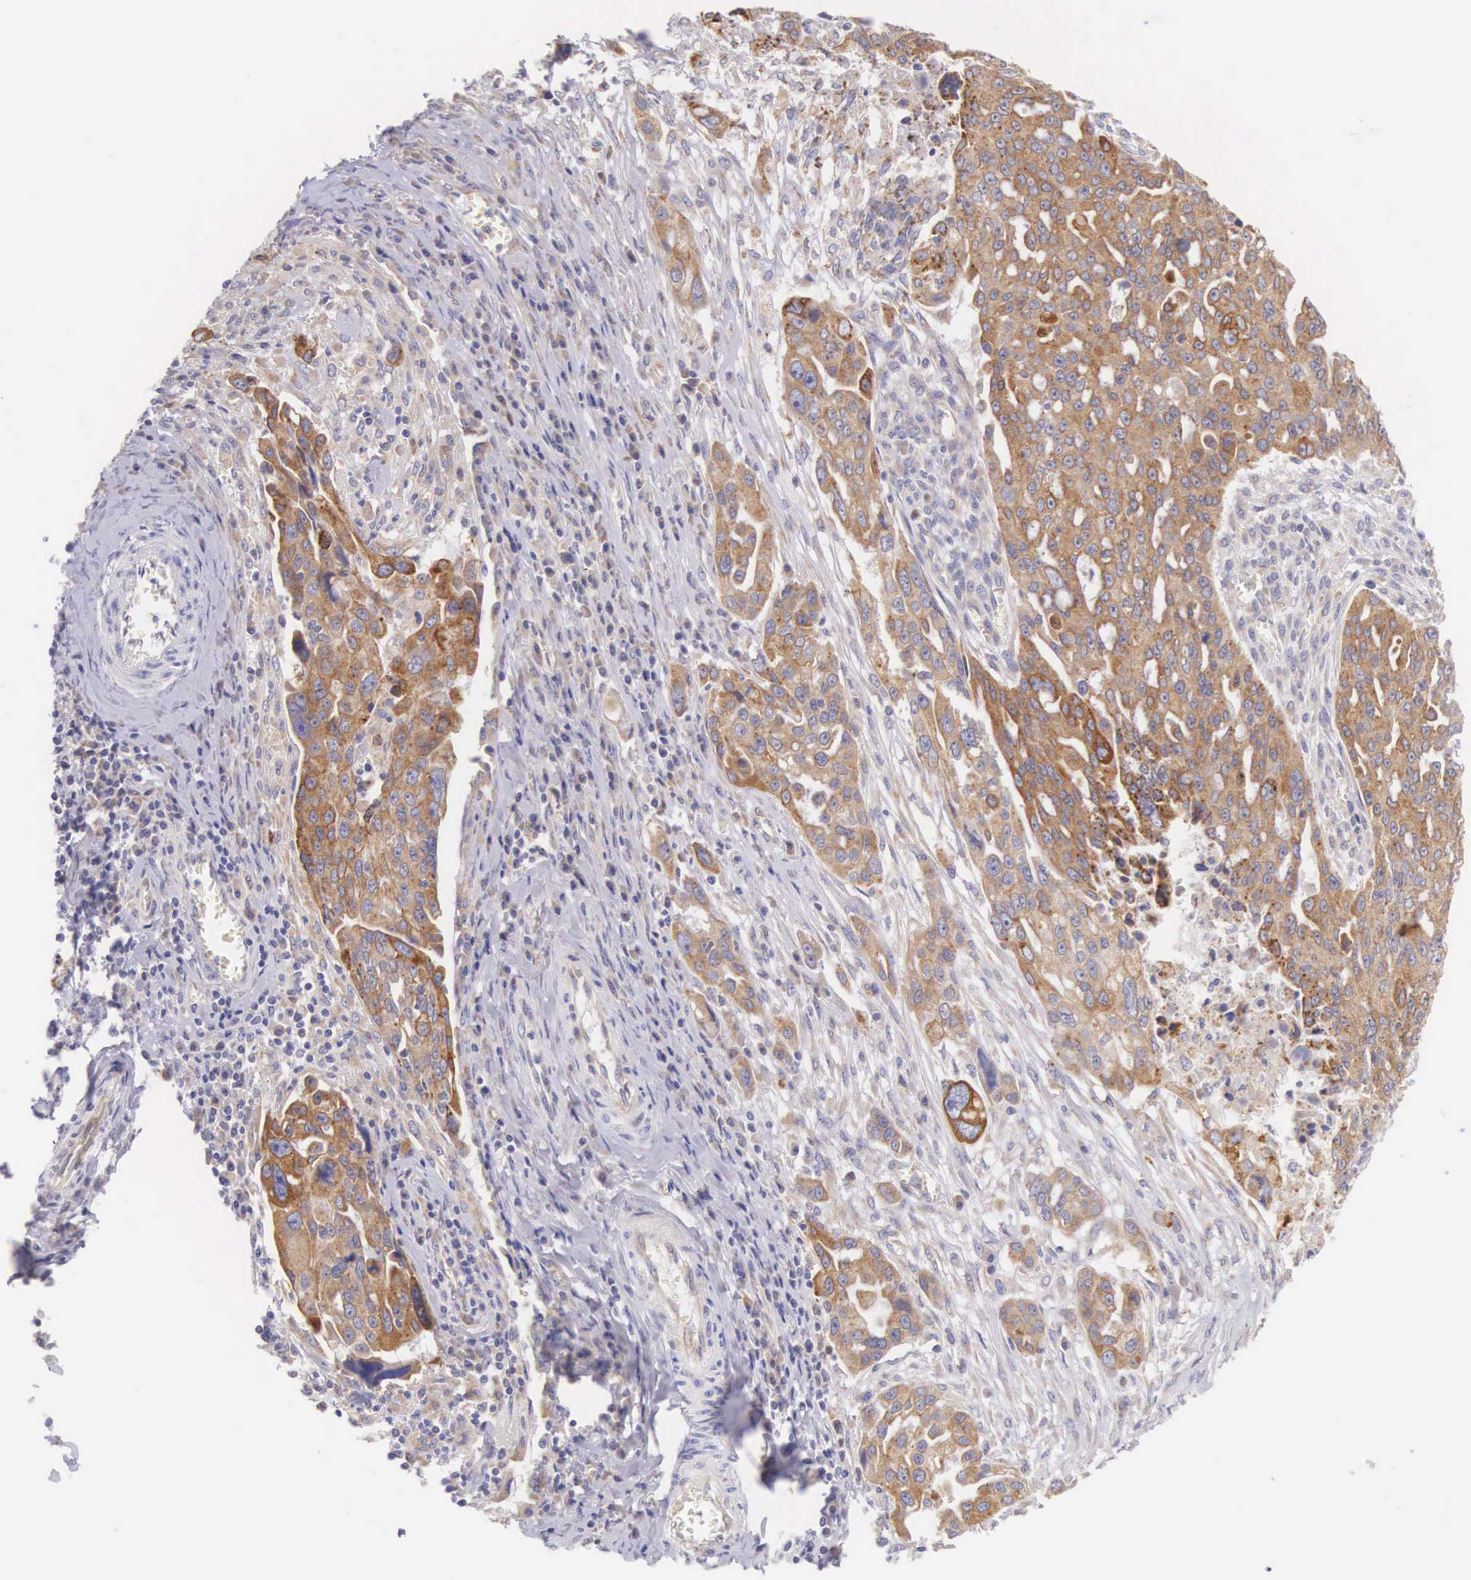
{"staining": {"intensity": "moderate", "quantity": ">75%", "location": "cytoplasmic/membranous"}, "tissue": "ovarian cancer", "cell_type": "Tumor cells", "image_type": "cancer", "snomed": [{"axis": "morphology", "description": "Carcinoma, endometroid"}, {"axis": "topography", "description": "Ovary"}], "caption": "A micrograph of human ovarian endometroid carcinoma stained for a protein exhibits moderate cytoplasmic/membranous brown staining in tumor cells.", "gene": "NSDHL", "patient": {"sex": "female", "age": 75}}